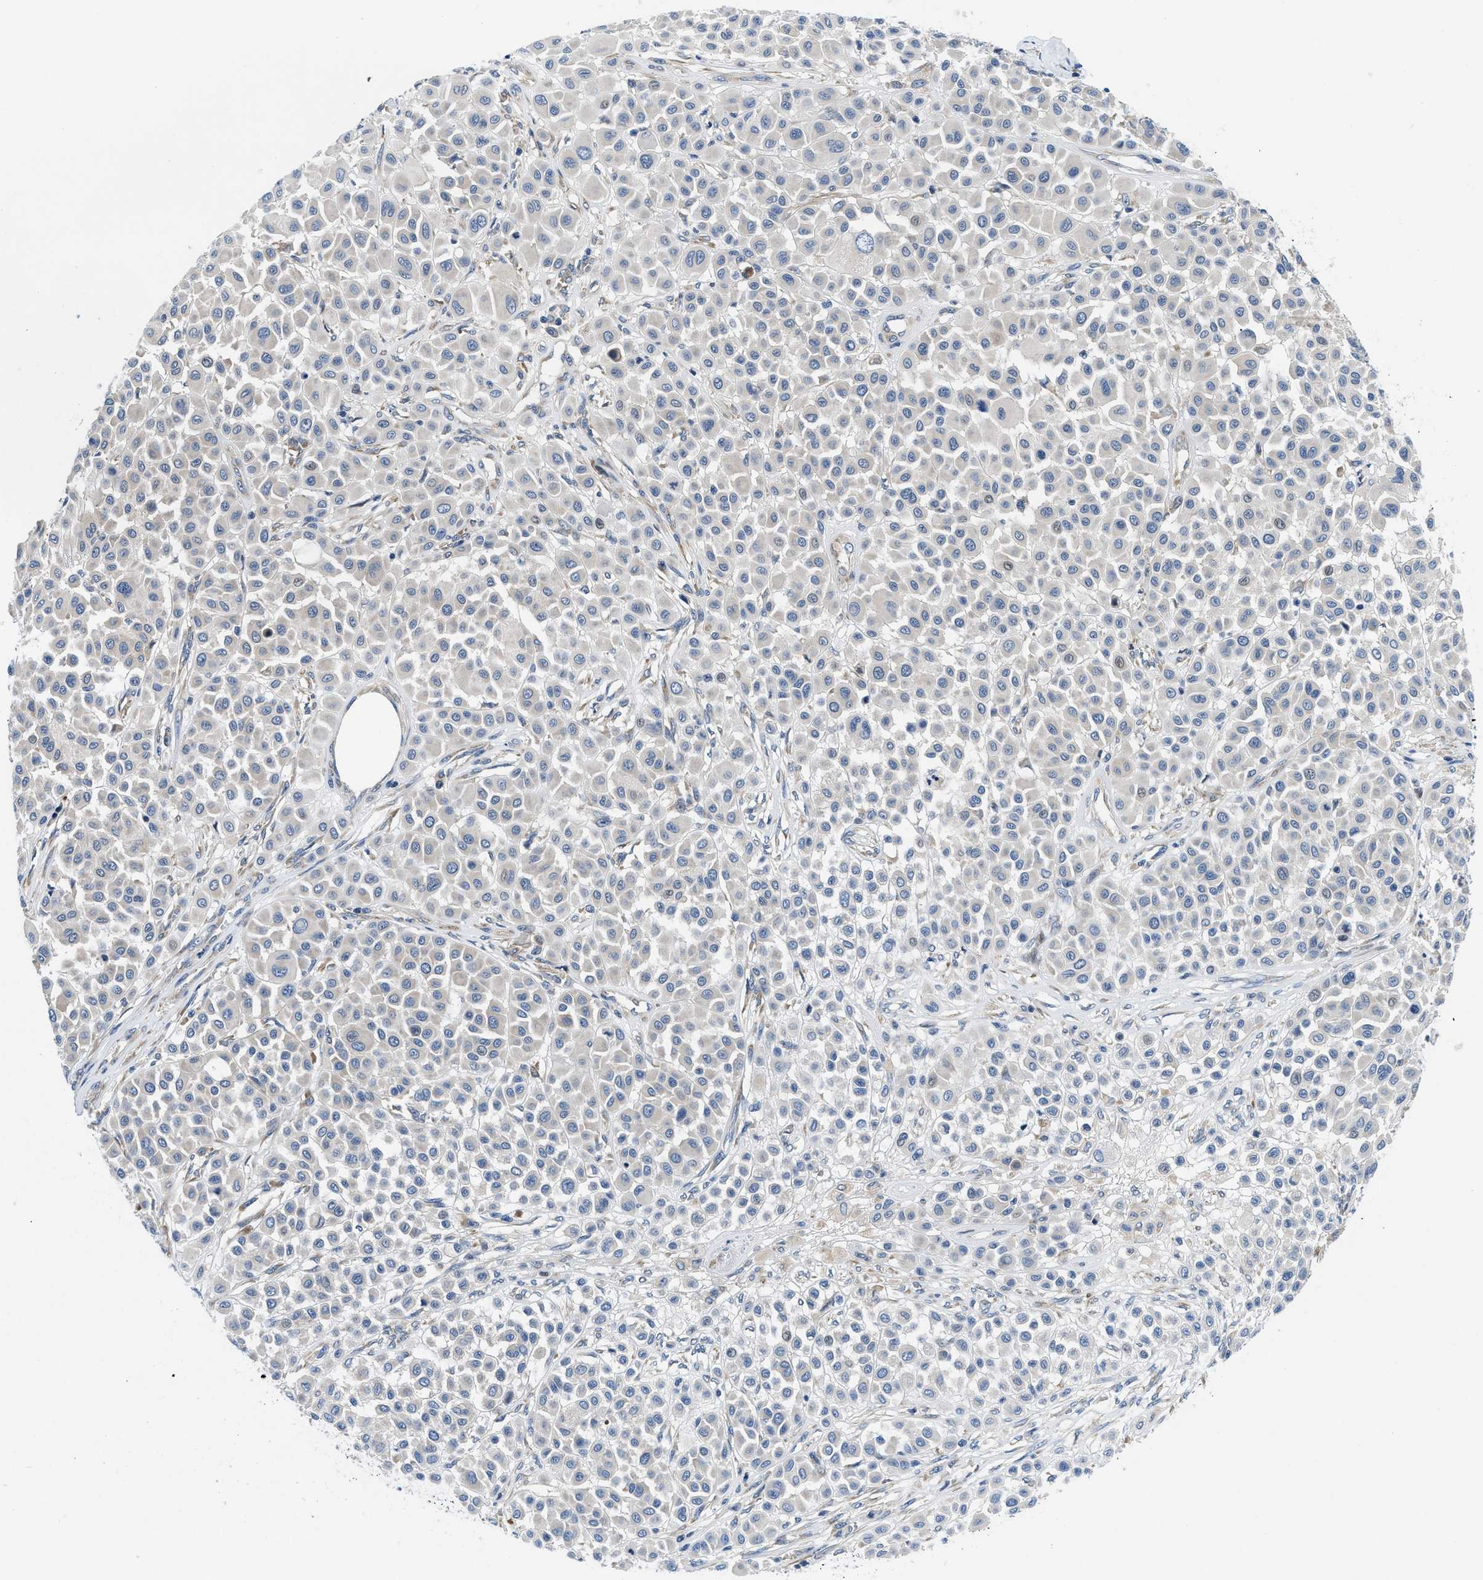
{"staining": {"intensity": "negative", "quantity": "none", "location": "none"}, "tissue": "melanoma", "cell_type": "Tumor cells", "image_type": "cancer", "snomed": [{"axis": "morphology", "description": "Malignant melanoma, Metastatic site"}, {"axis": "topography", "description": "Soft tissue"}], "caption": "The micrograph displays no significant expression in tumor cells of melanoma.", "gene": "IKBKE", "patient": {"sex": "male", "age": 41}}